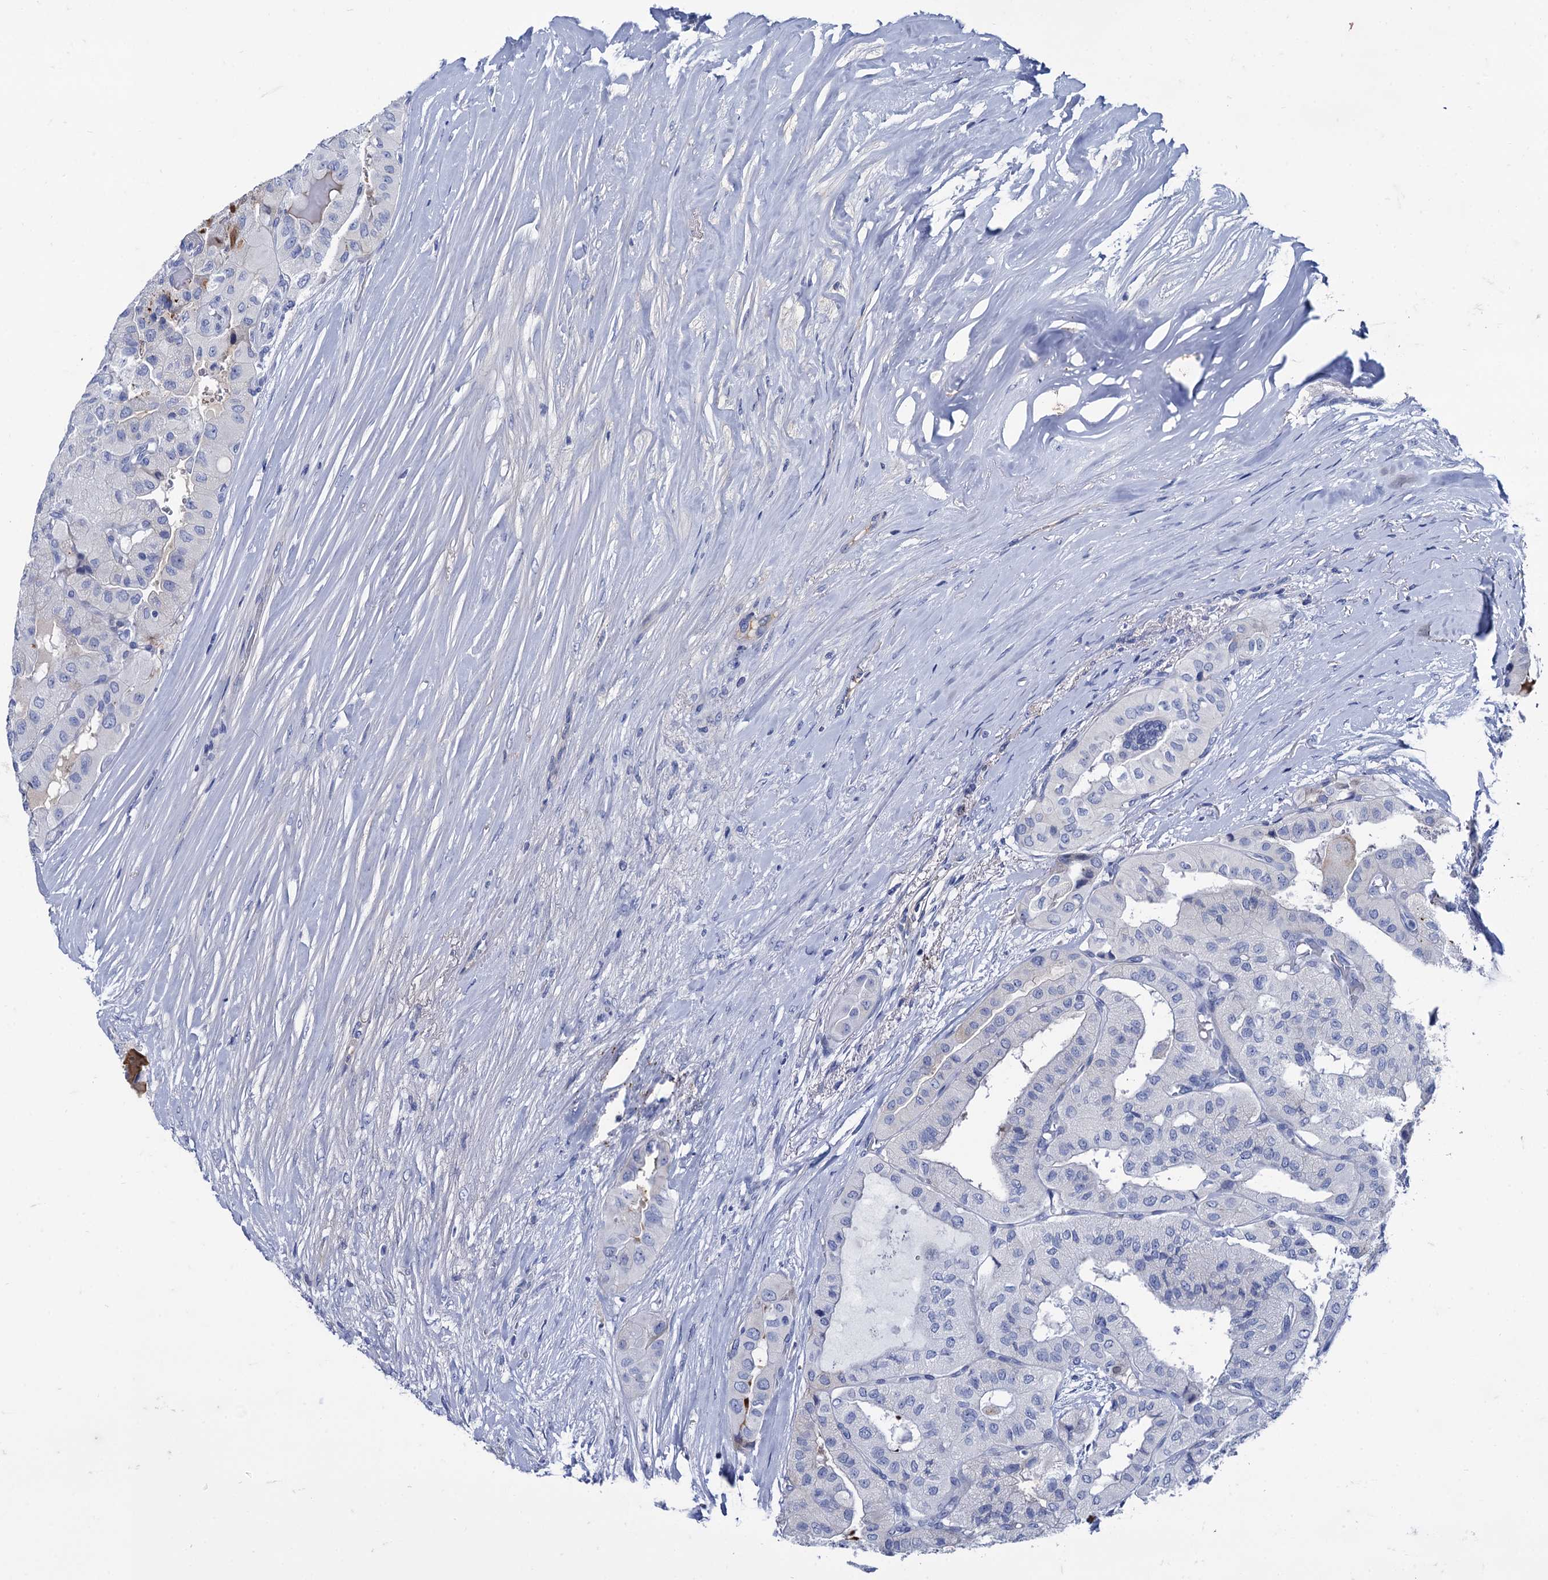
{"staining": {"intensity": "negative", "quantity": "none", "location": "none"}, "tissue": "thyroid cancer", "cell_type": "Tumor cells", "image_type": "cancer", "snomed": [{"axis": "morphology", "description": "Papillary adenocarcinoma, NOS"}, {"axis": "topography", "description": "Thyroid gland"}], "caption": "An IHC image of thyroid cancer (papillary adenocarcinoma) is shown. There is no staining in tumor cells of thyroid cancer (papillary adenocarcinoma).", "gene": "TMEM72", "patient": {"sex": "female", "age": 59}}